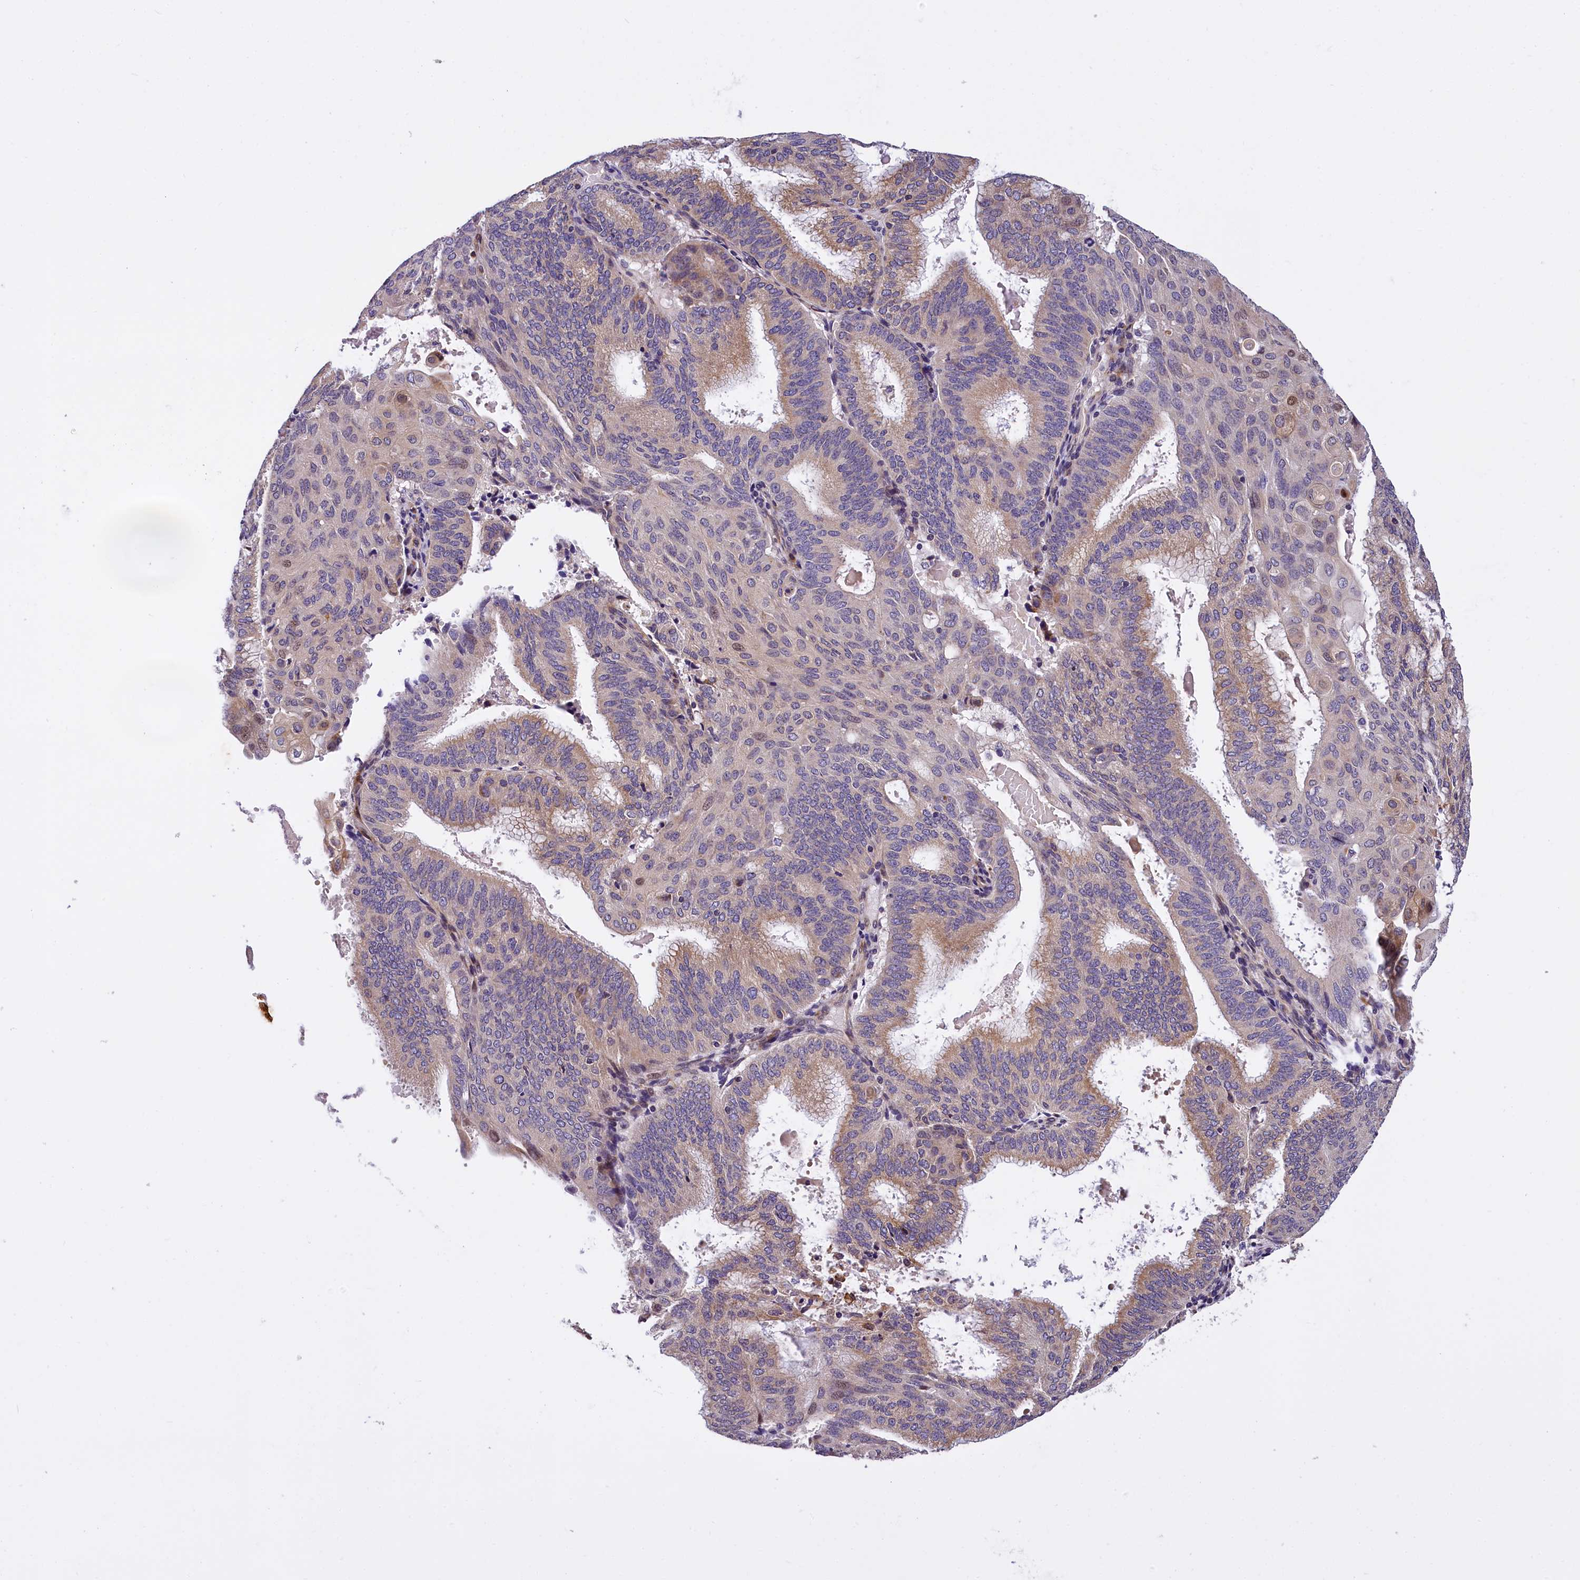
{"staining": {"intensity": "moderate", "quantity": "25%-75%", "location": "cytoplasmic/membranous"}, "tissue": "endometrial cancer", "cell_type": "Tumor cells", "image_type": "cancer", "snomed": [{"axis": "morphology", "description": "Adenocarcinoma, NOS"}, {"axis": "topography", "description": "Endometrium"}], "caption": "The image reveals immunohistochemical staining of endometrial cancer. There is moderate cytoplasmic/membranous positivity is identified in approximately 25%-75% of tumor cells. (brown staining indicates protein expression, while blue staining denotes nuclei).", "gene": "SUPV3L1", "patient": {"sex": "female", "age": 49}}